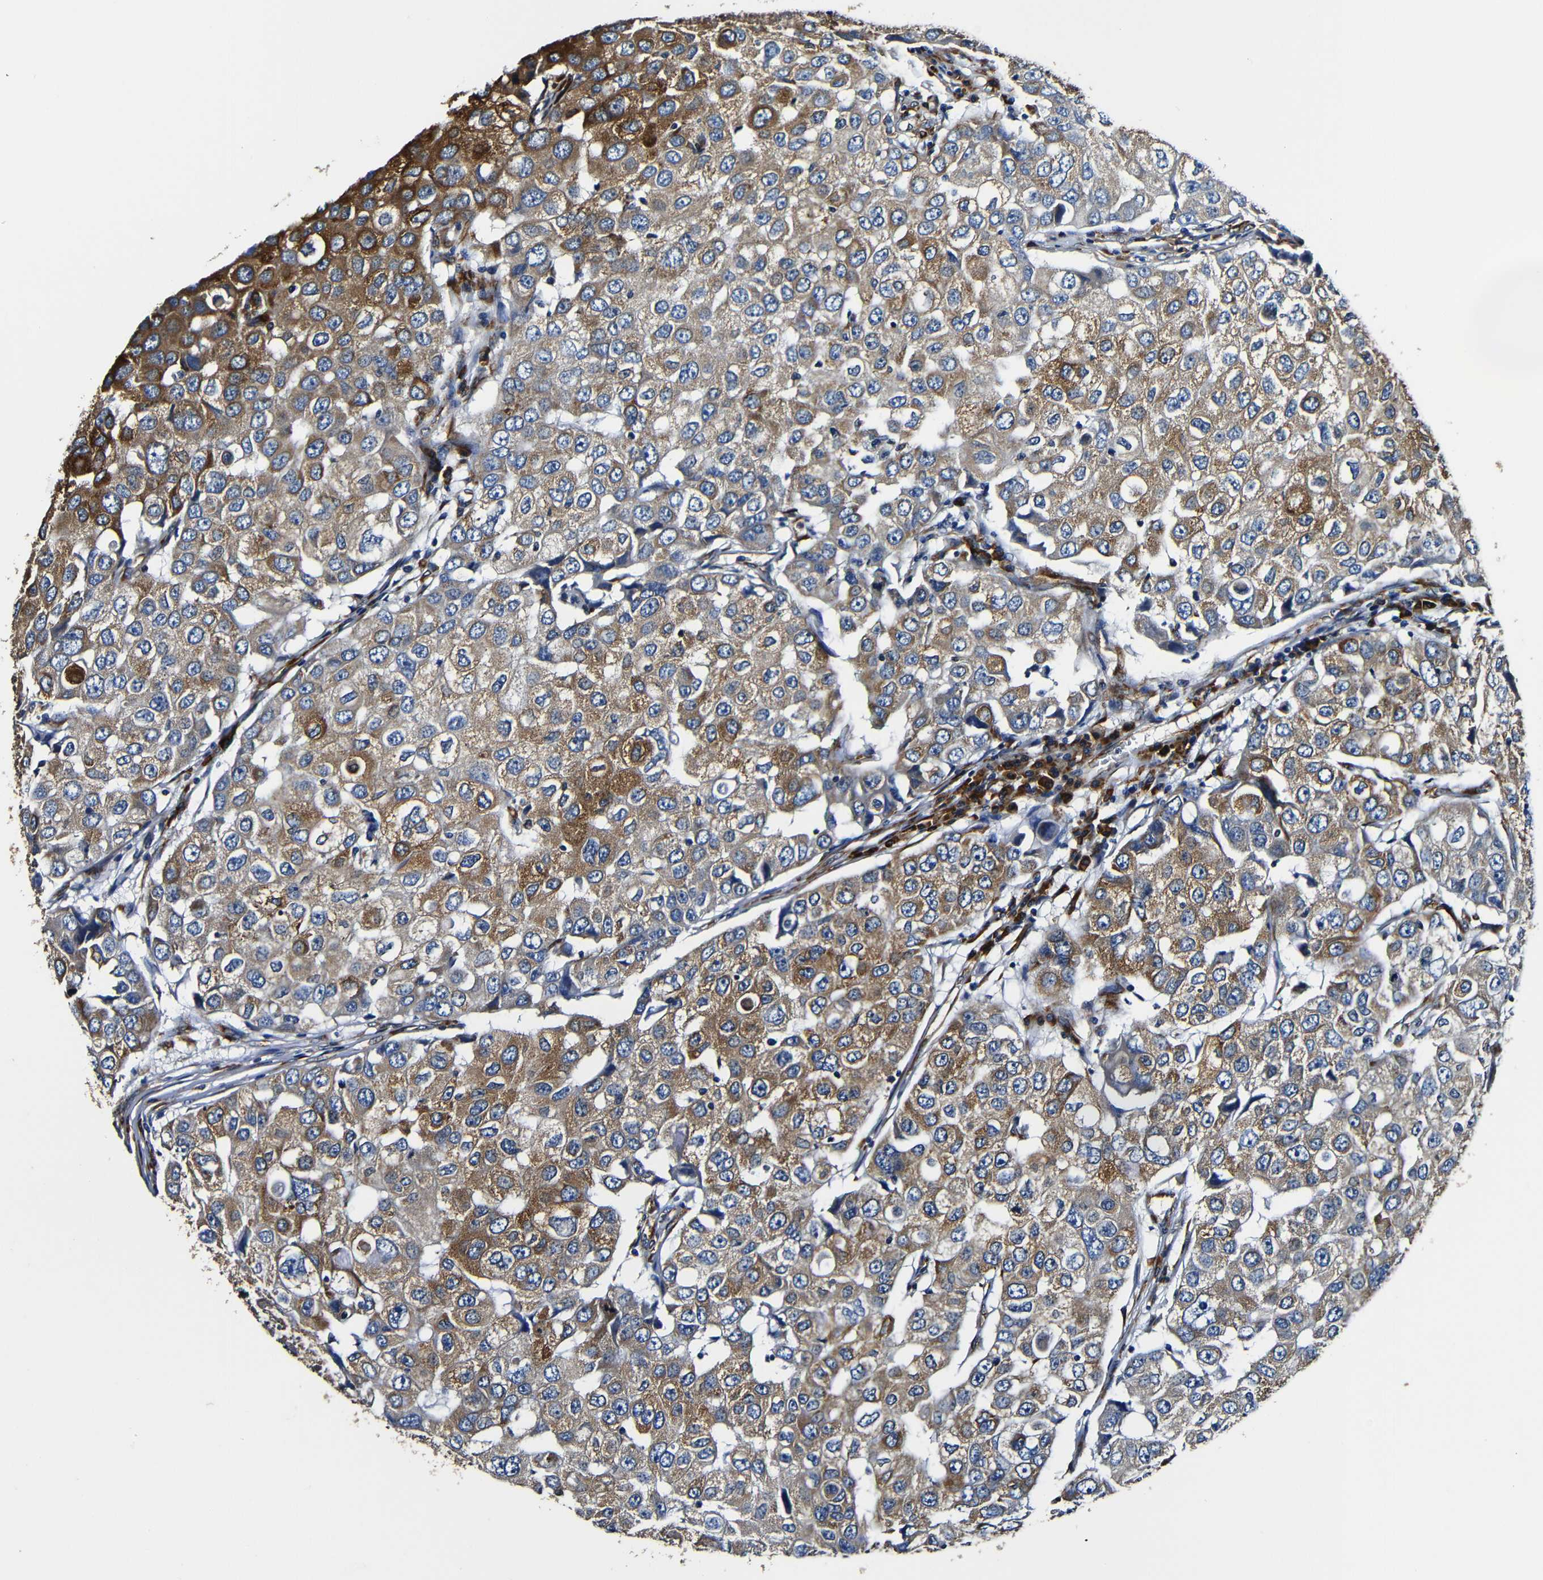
{"staining": {"intensity": "moderate", "quantity": ">75%", "location": "cytoplasmic/membranous"}, "tissue": "breast cancer", "cell_type": "Tumor cells", "image_type": "cancer", "snomed": [{"axis": "morphology", "description": "Duct carcinoma"}, {"axis": "topography", "description": "Breast"}], "caption": "About >75% of tumor cells in human breast cancer exhibit moderate cytoplasmic/membranous protein staining as visualized by brown immunohistochemical staining.", "gene": "RRBP1", "patient": {"sex": "female", "age": 27}}